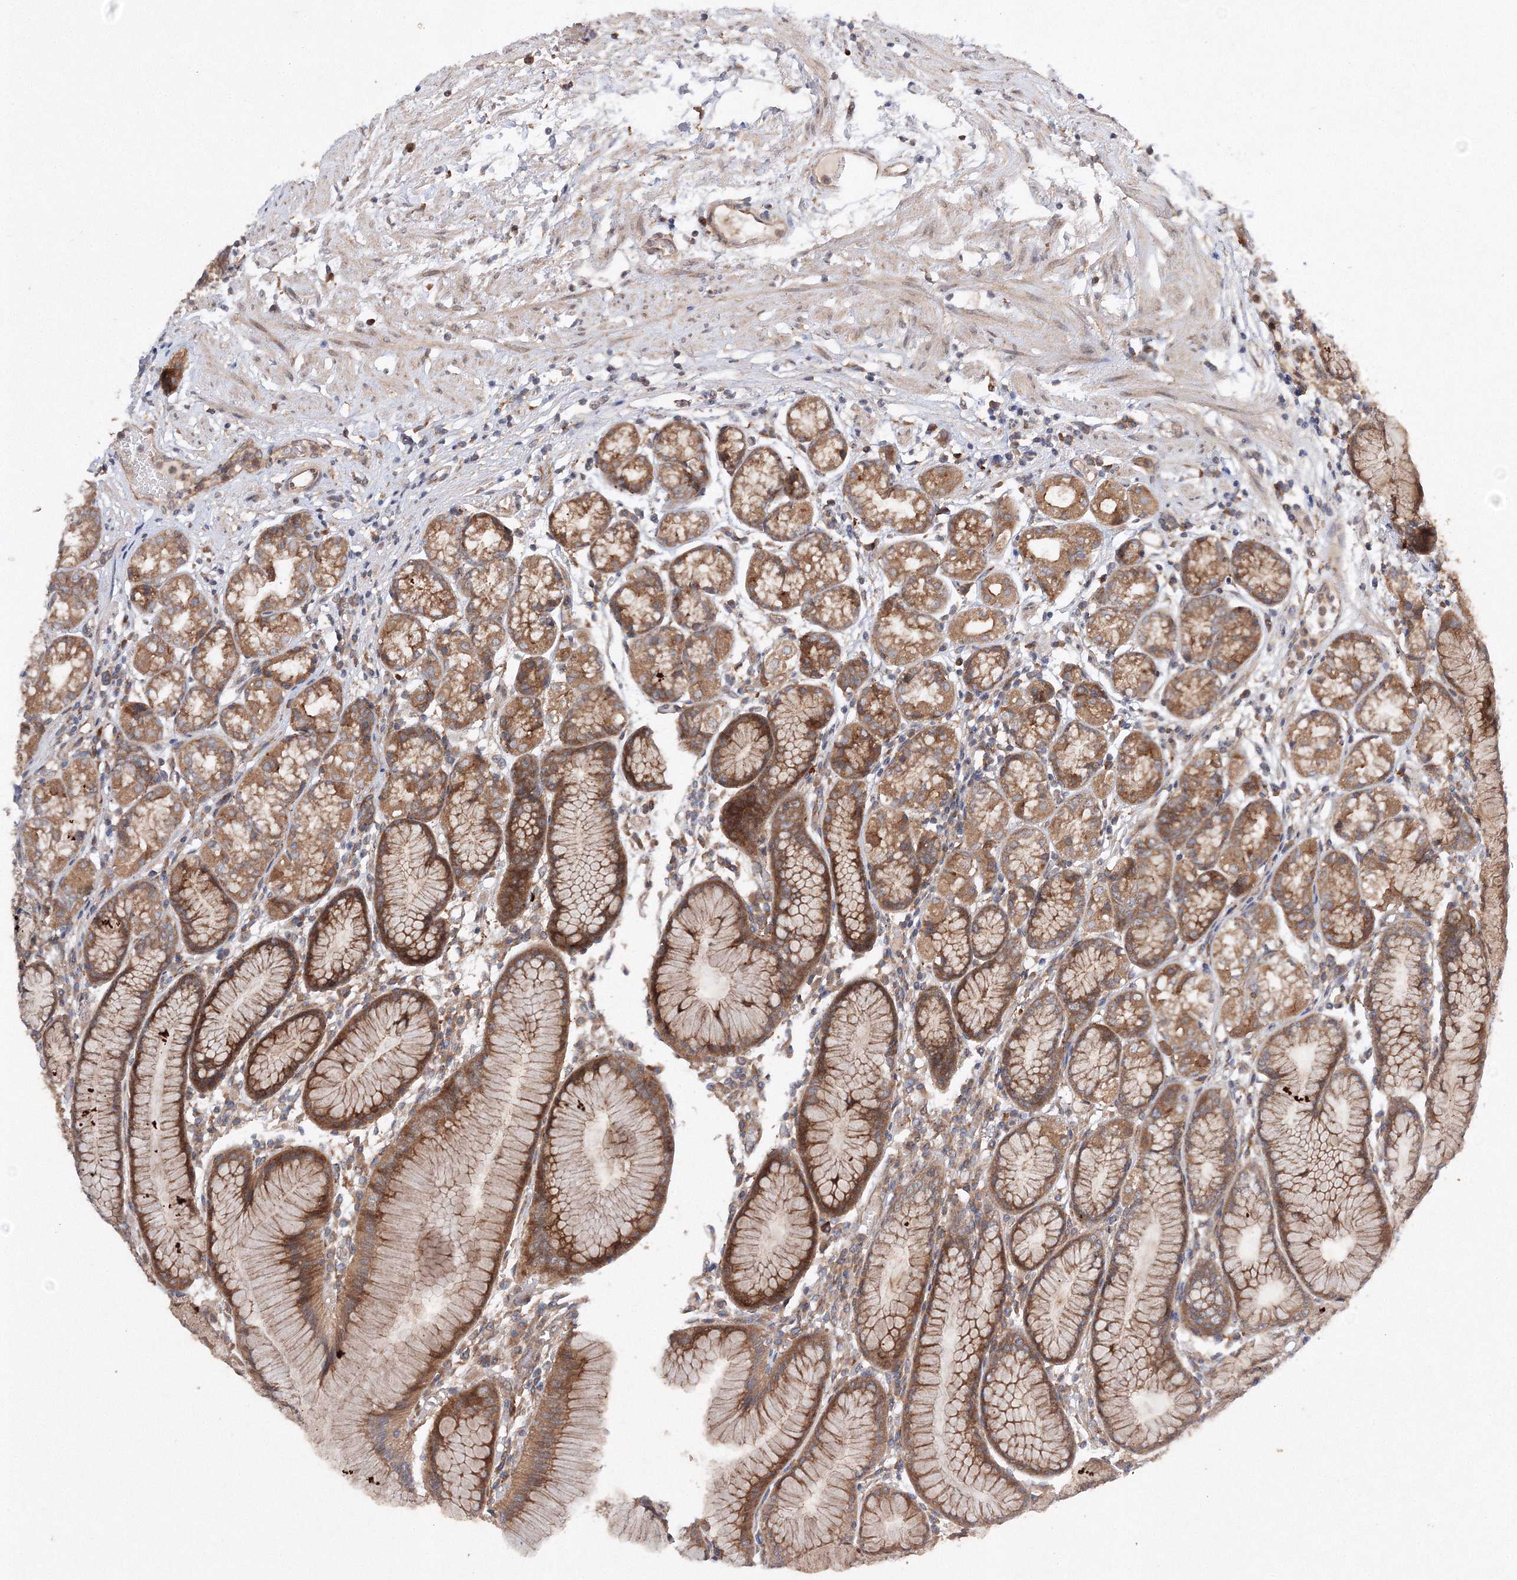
{"staining": {"intensity": "moderate", "quantity": ">75%", "location": "cytoplasmic/membranous"}, "tissue": "stomach", "cell_type": "Glandular cells", "image_type": "normal", "snomed": [{"axis": "morphology", "description": "Normal tissue, NOS"}, {"axis": "topography", "description": "Stomach"}], "caption": "The histopathology image demonstrates immunohistochemical staining of unremarkable stomach. There is moderate cytoplasmic/membranous positivity is identified in about >75% of glandular cells. Ihc stains the protein in brown and the nuclei are stained blue.", "gene": "SLC36A1", "patient": {"sex": "female", "age": 57}}